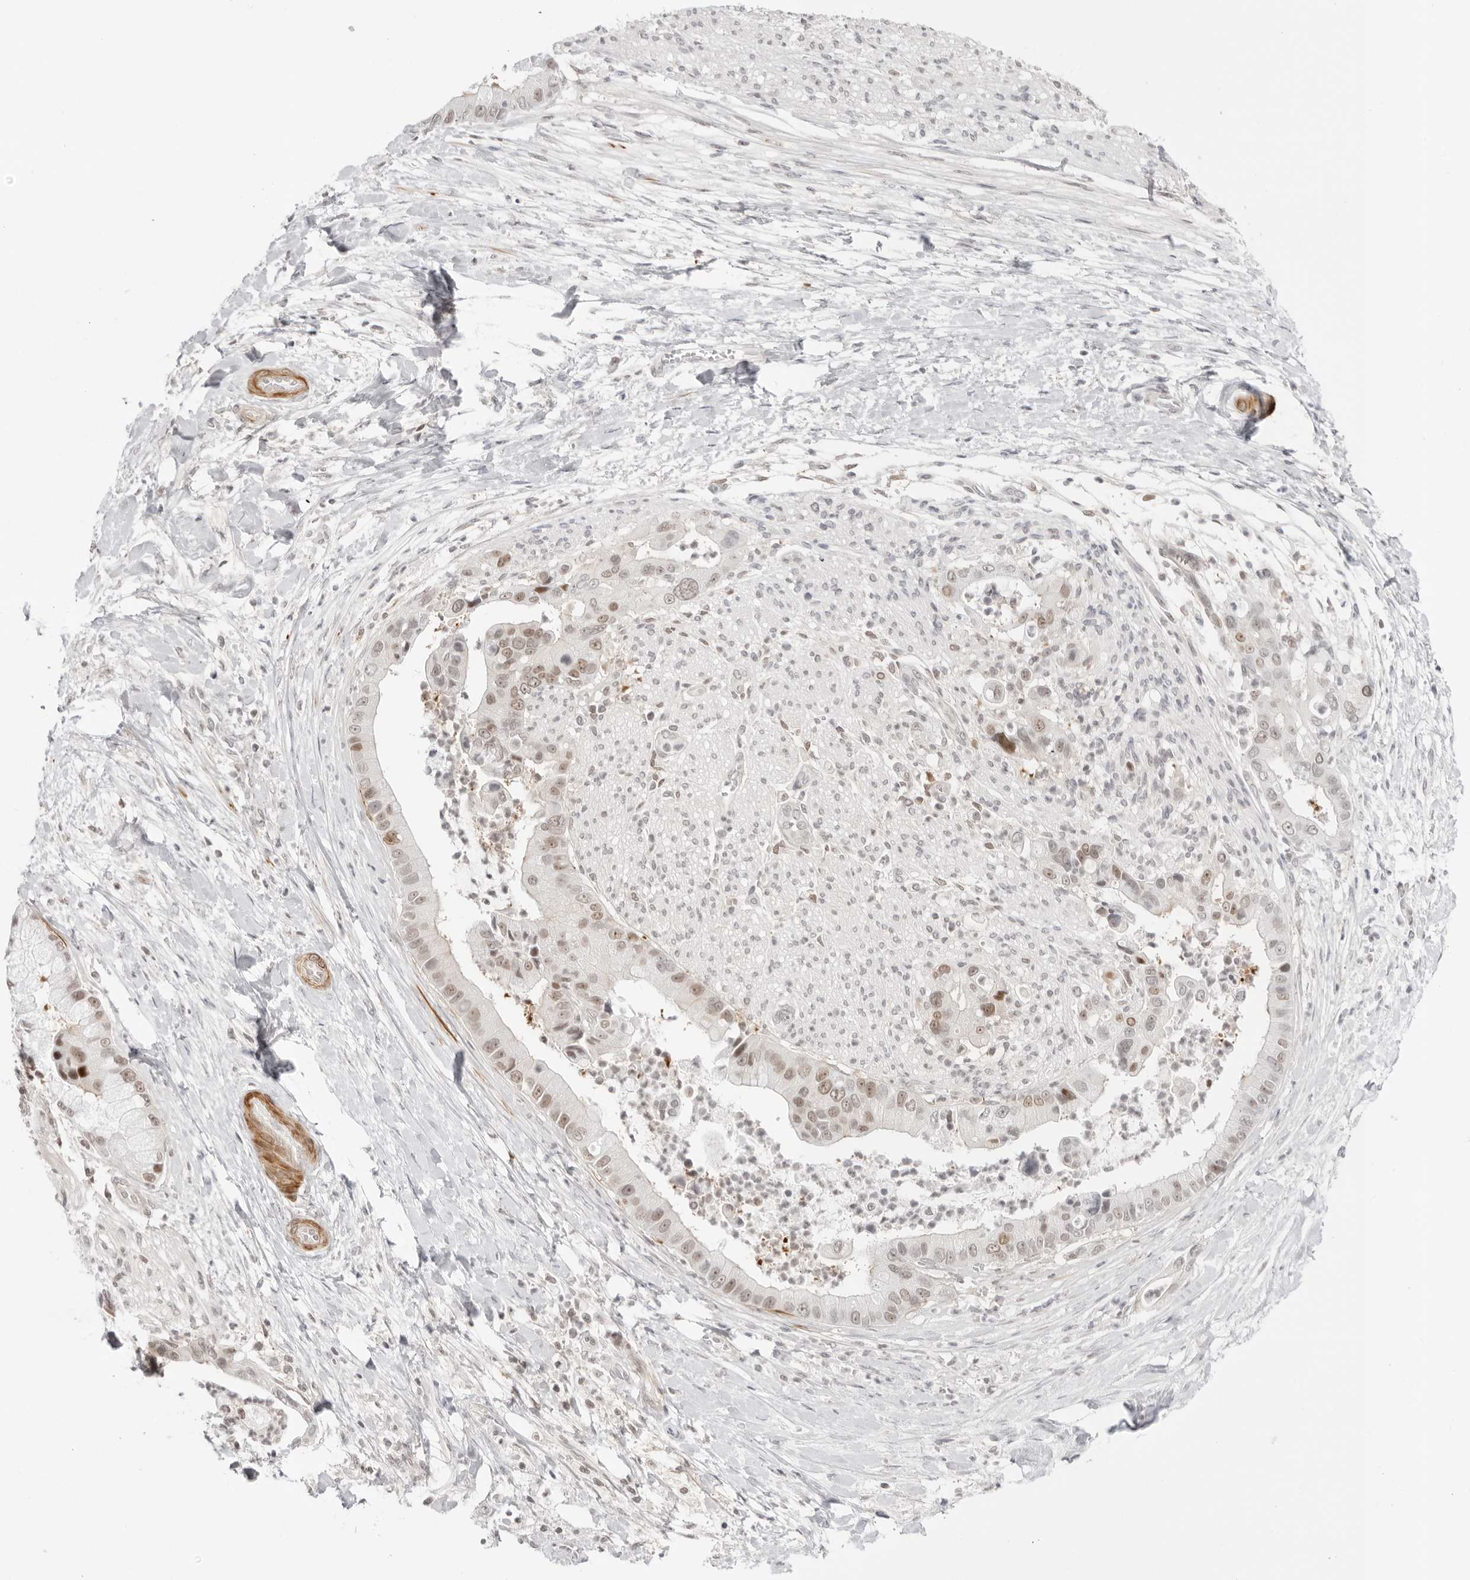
{"staining": {"intensity": "moderate", "quantity": "<25%", "location": "nuclear"}, "tissue": "liver cancer", "cell_type": "Tumor cells", "image_type": "cancer", "snomed": [{"axis": "morphology", "description": "Cholangiocarcinoma"}, {"axis": "topography", "description": "Liver"}], "caption": "Immunohistochemical staining of human cholangiocarcinoma (liver) shows moderate nuclear protein positivity in about <25% of tumor cells. (Brightfield microscopy of DAB IHC at high magnification).", "gene": "RNF146", "patient": {"sex": "female", "age": 54}}